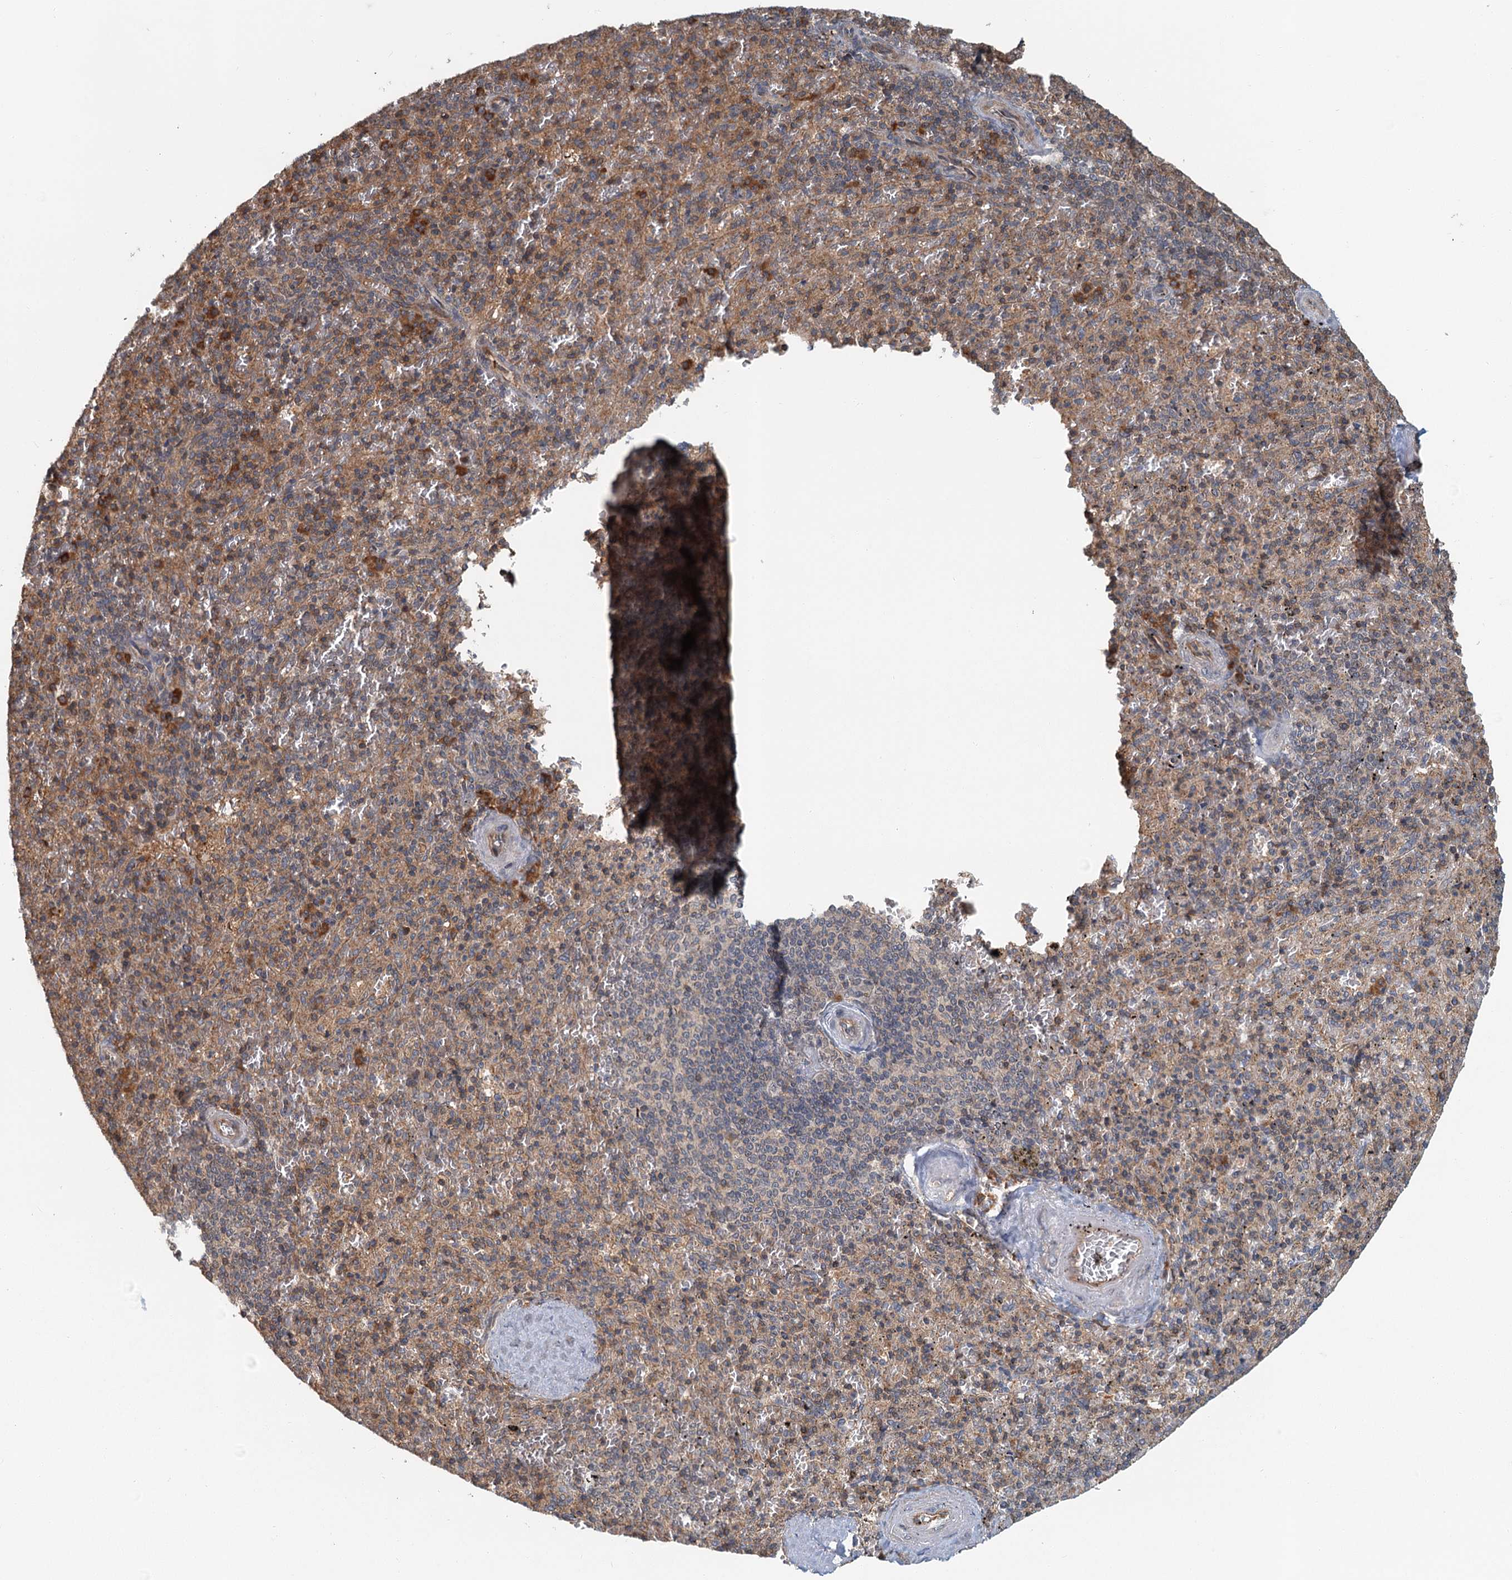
{"staining": {"intensity": "moderate", "quantity": ">75%", "location": "cytoplasmic/membranous"}, "tissue": "spleen", "cell_type": "Cells in red pulp", "image_type": "normal", "snomed": [{"axis": "morphology", "description": "Normal tissue, NOS"}, {"axis": "topography", "description": "Spleen"}], "caption": "Immunohistochemical staining of unremarkable spleen shows moderate cytoplasmic/membranous protein staining in approximately >75% of cells in red pulp.", "gene": "ZNF527", "patient": {"sex": "male", "age": 82}}